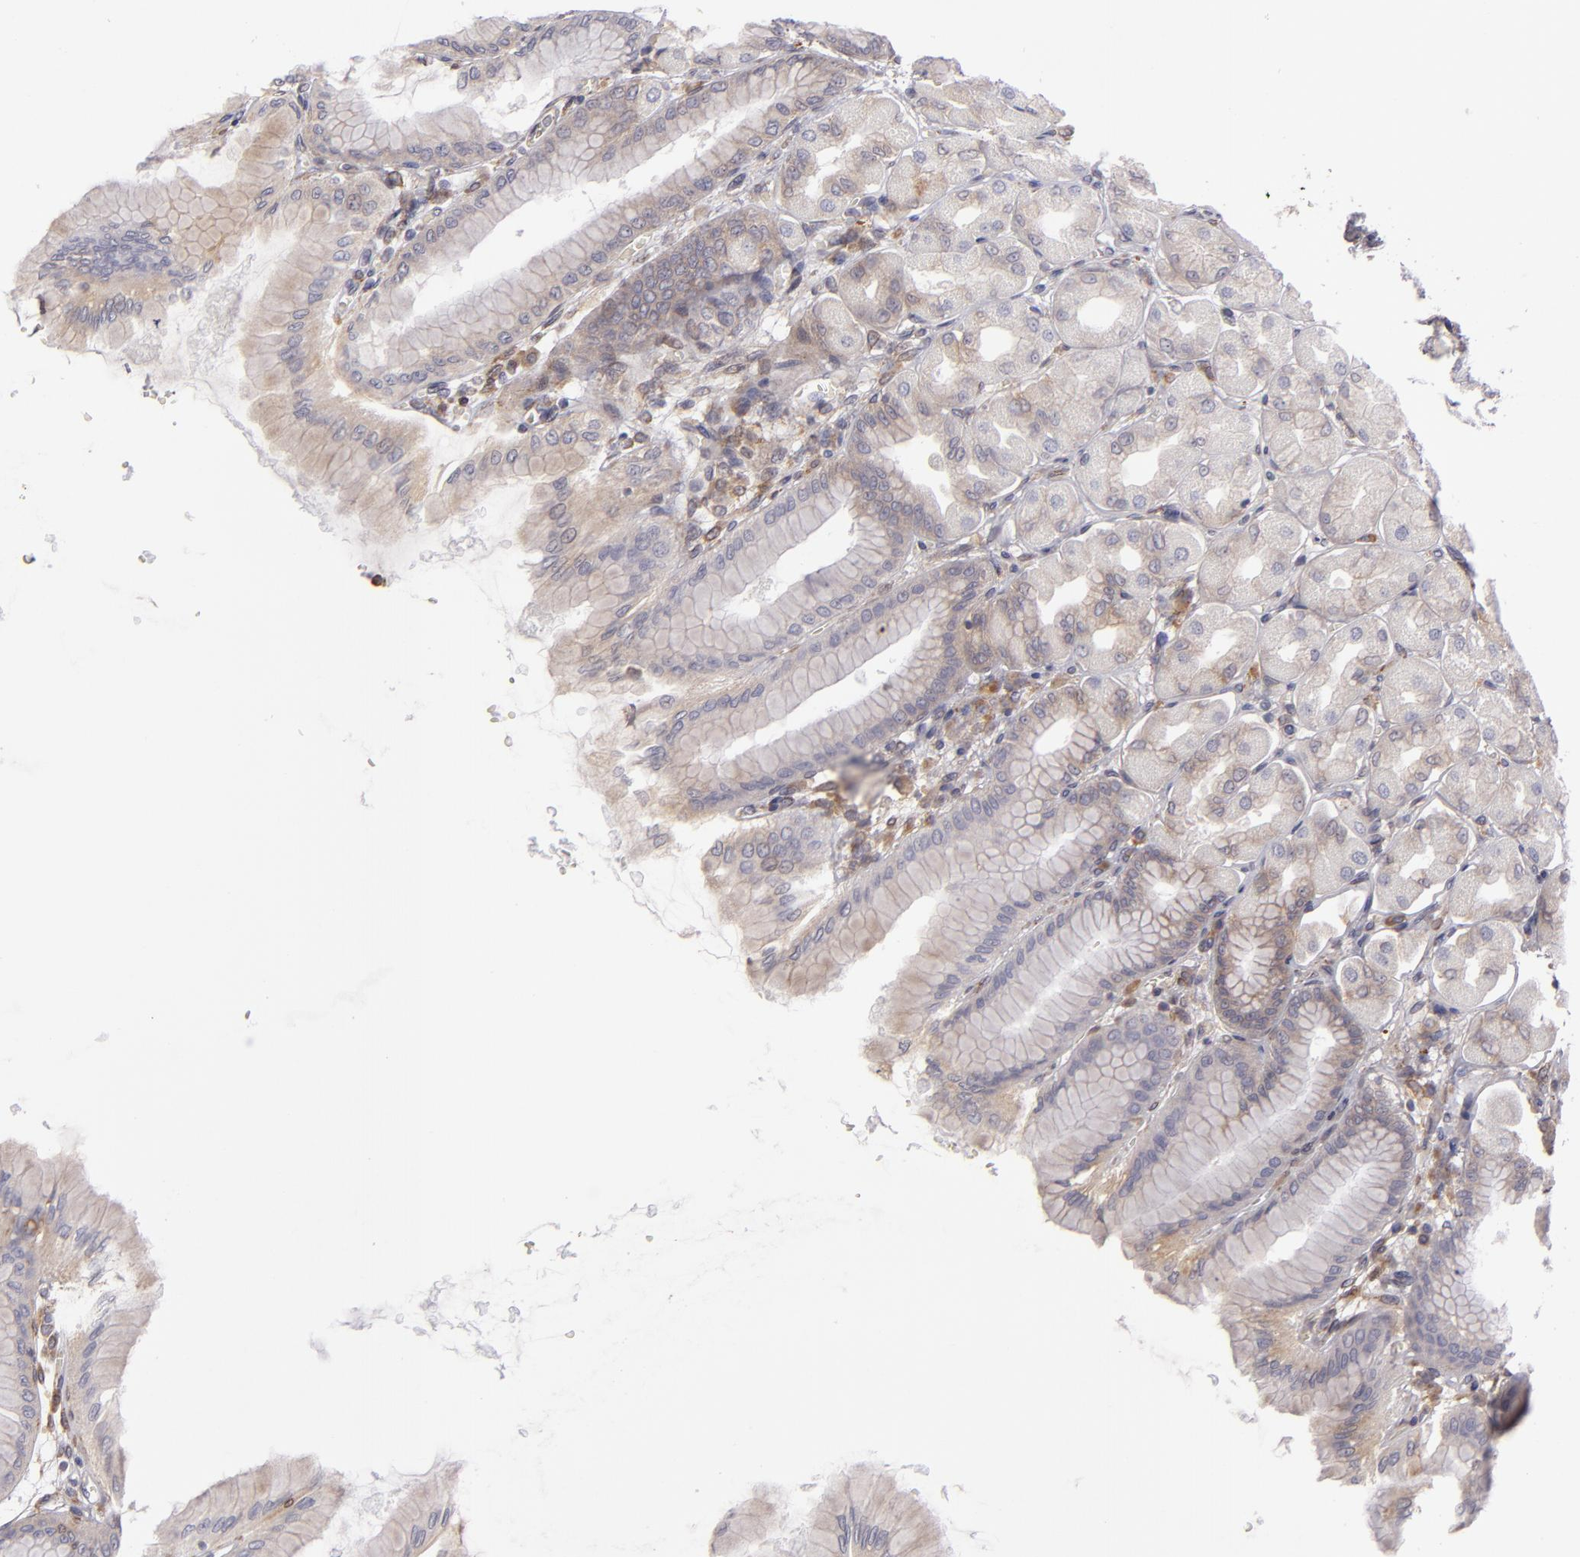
{"staining": {"intensity": "weak", "quantity": "25%-75%", "location": "cytoplasmic/membranous"}, "tissue": "stomach", "cell_type": "Glandular cells", "image_type": "normal", "snomed": [{"axis": "morphology", "description": "Normal tissue, NOS"}, {"axis": "topography", "description": "Stomach, upper"}], "caption": "Immunohistochemical staining of unremarkable stomach reveals low levels of weak cytoplasmic/membranous positivity in about 25%-75% of glandular cells. (DAB IHC, brown staining for protein, blue staining for nuclei).", "gene": "CFB", "patient": {"sex": "female", "age": 56}}